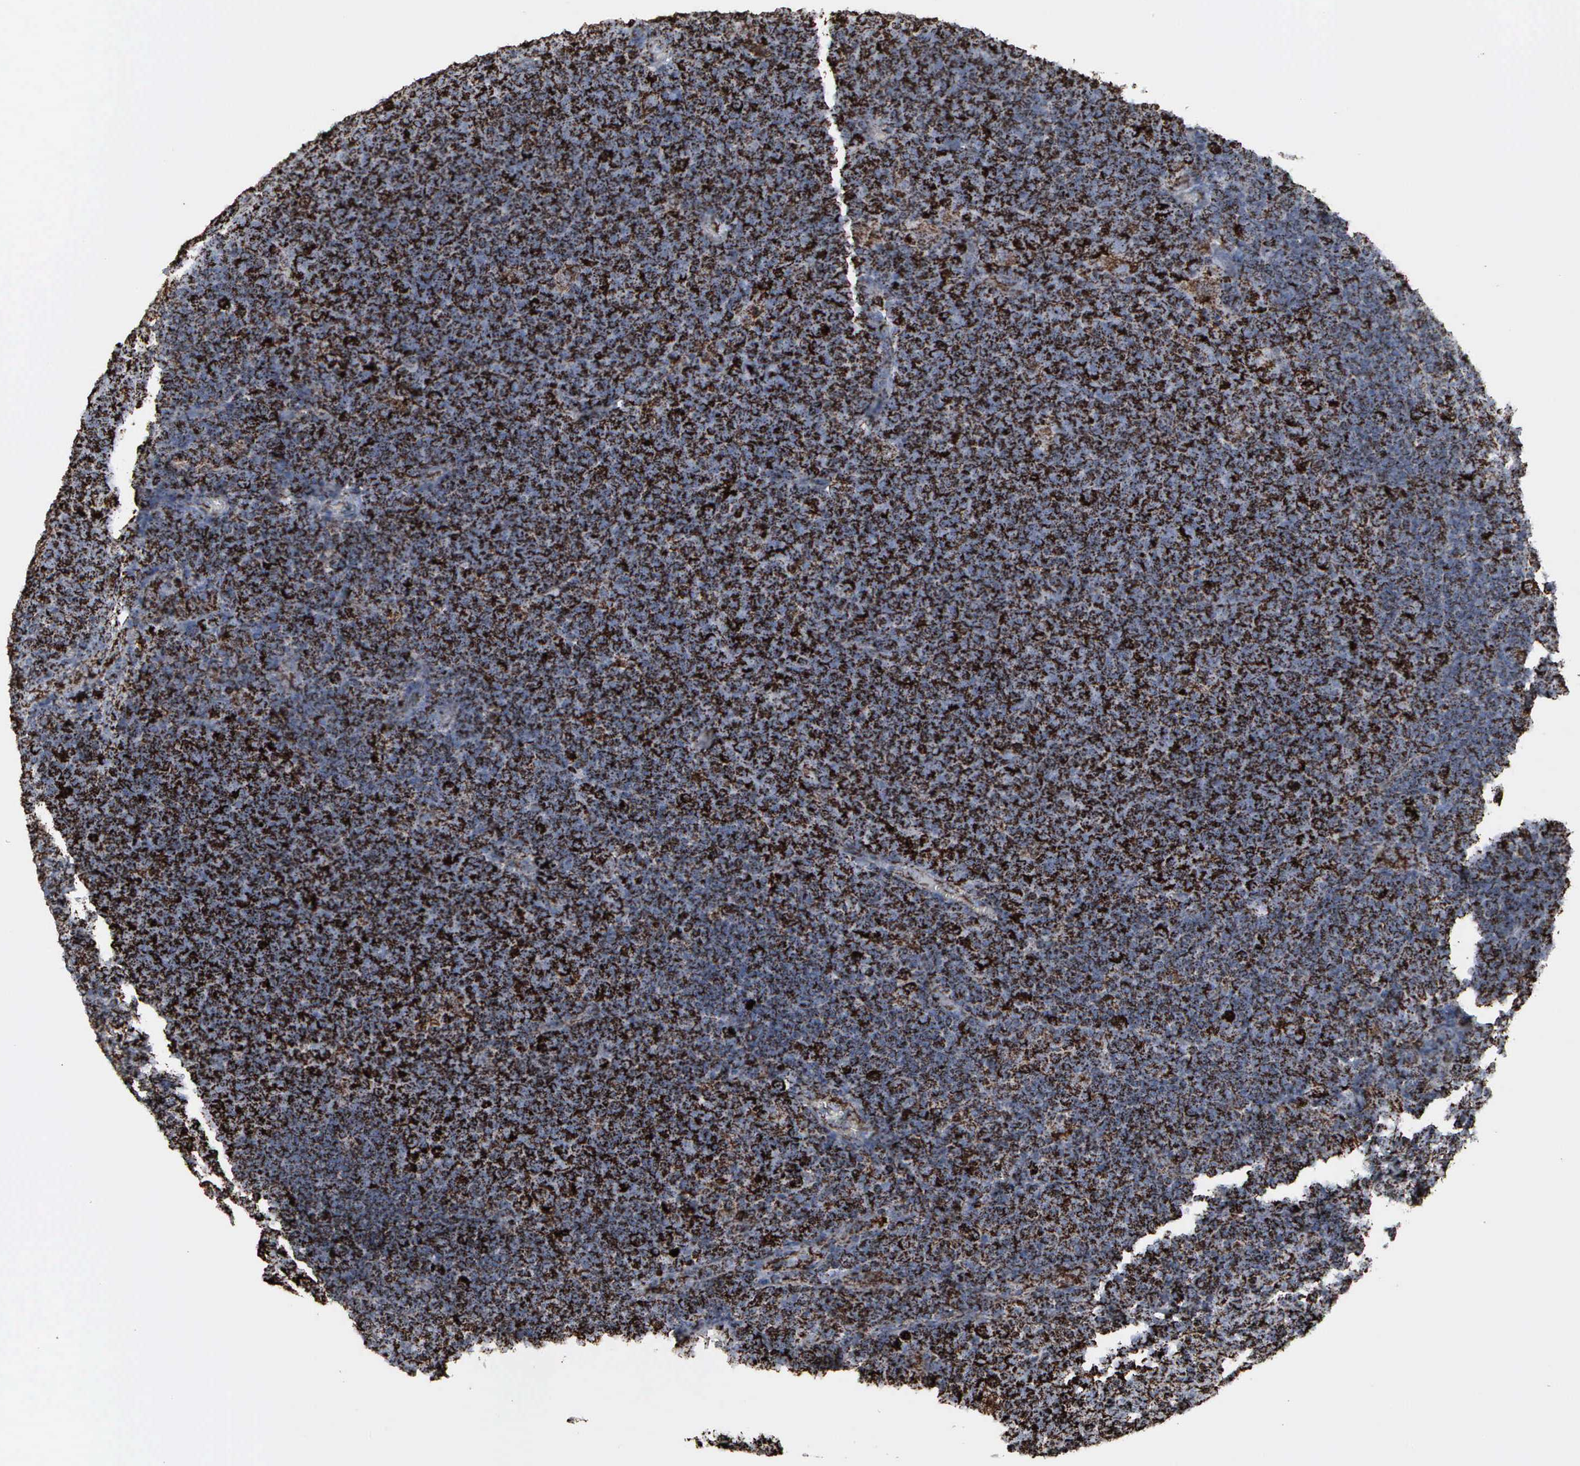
{"staining": {"intensity": "strong", "quantity": ">75%", "location": "cytoplasmic/membranous"}, "tissue": "lymphoma", "cell_type": "Tumor cells", "image_type": "cancer", "snomed": [{"axis": "morphology", "description": "Malignant lymphoma, non-Hodgkin's type, Low grade"}, {"axis": "topography", "description": "Lymph node"}], "caption": "Strong cytoplasmic/membranous protein positivity is seen in approximately >75% of tumor cells in lymphoma. (DAB IHC, brown staining for protein, blue staining for nuclei).", "gene": "HSPA9", "patient": {"sex": "male", "age": 74}}